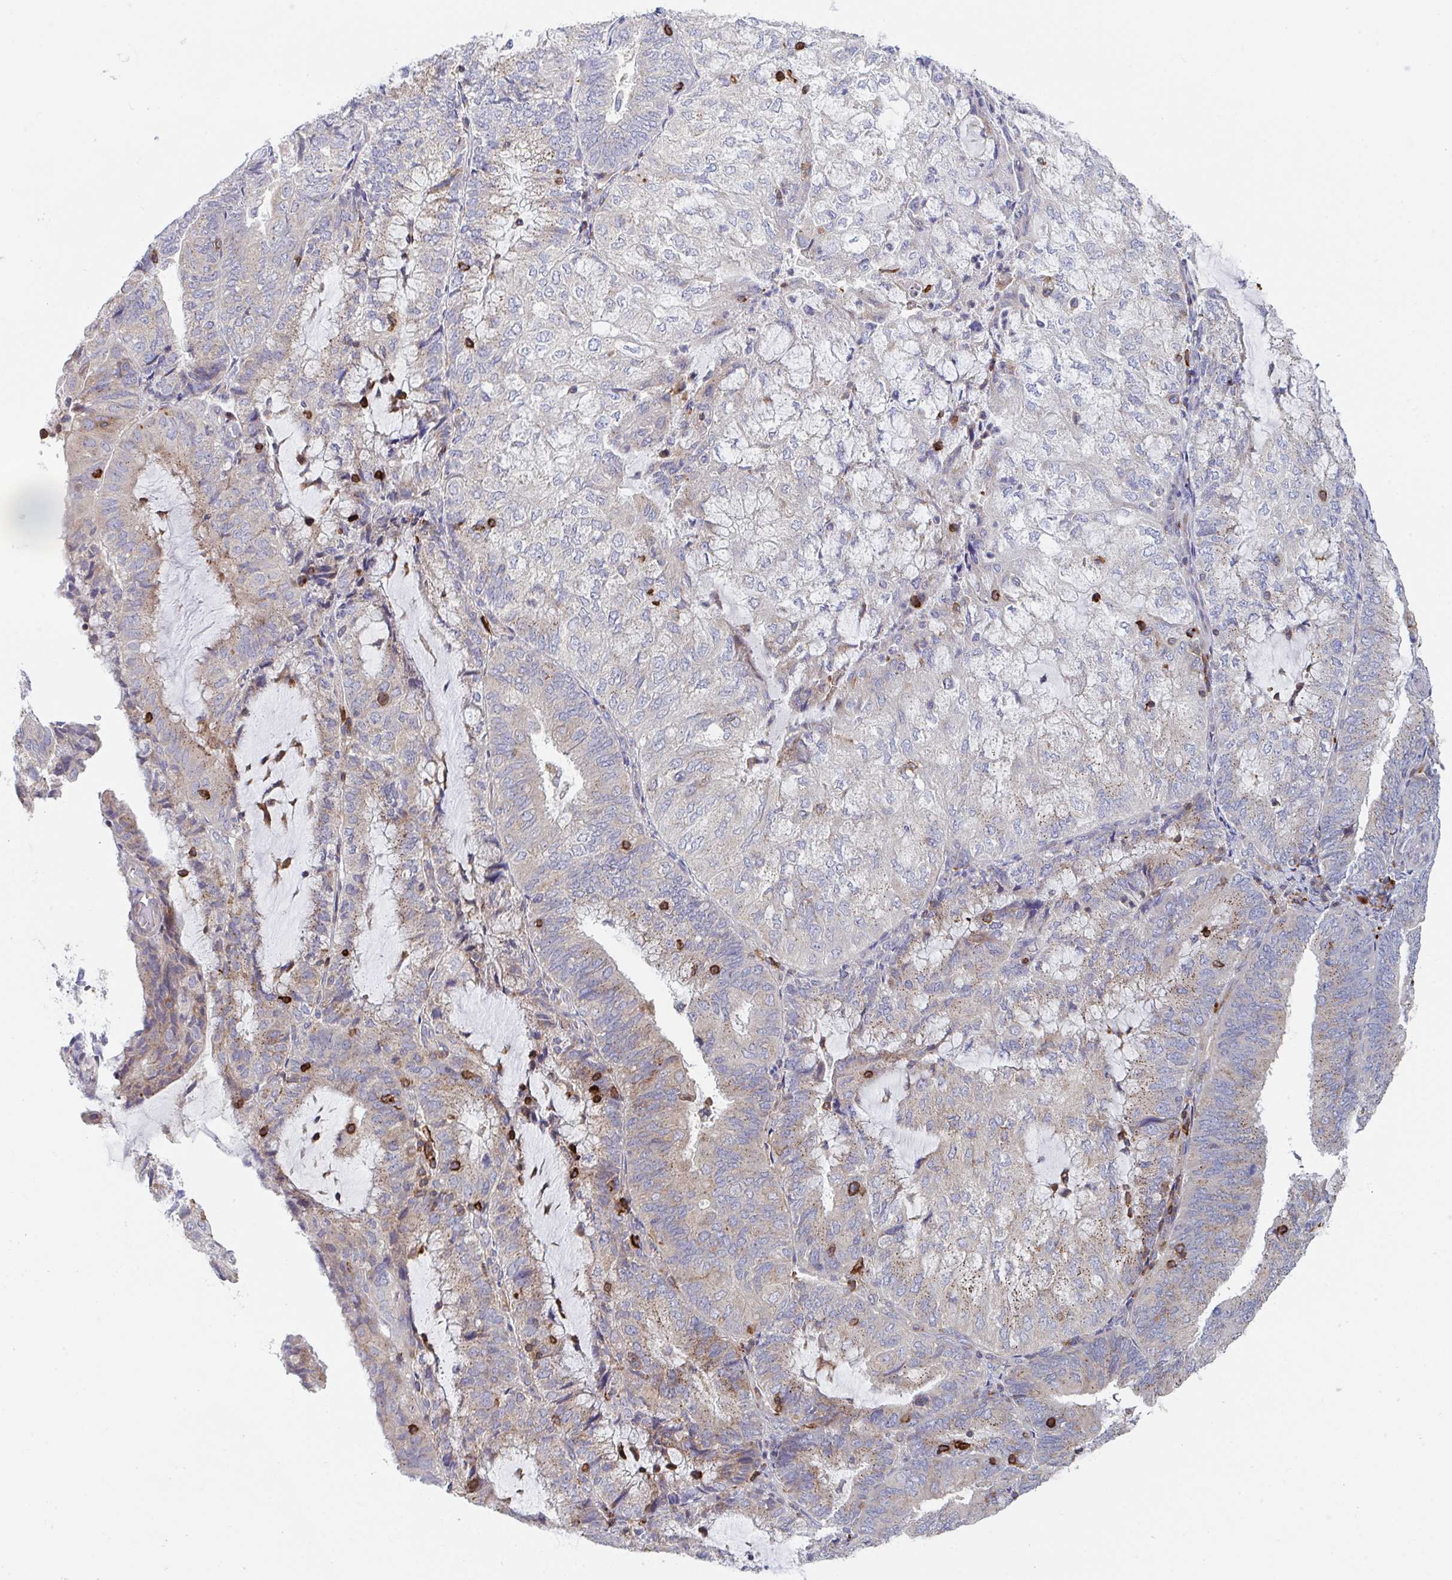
{"staining": {"intensity": "weak", "quantity": "<25%", "location": "cytoplasmic/membranous"}, "tissue": "endometrial cancer", "cell_type": "Tumor cells", "image_type": "cancer", "snomed": [{"axis": "morphology", "description": "Adenocarcinoma, NOS"}, {"axis": "topography", "description": "Endometrium"}], "caption": "This image is of endometrial cancer (adenocarcinoma) stained with immunohistochemistry to label a protein in brown with the nuclei are counter-stained blue. There is no staining in tumor cells.", "gene": "FRMD3", "patient": {"sex": "female", "age": 81}}